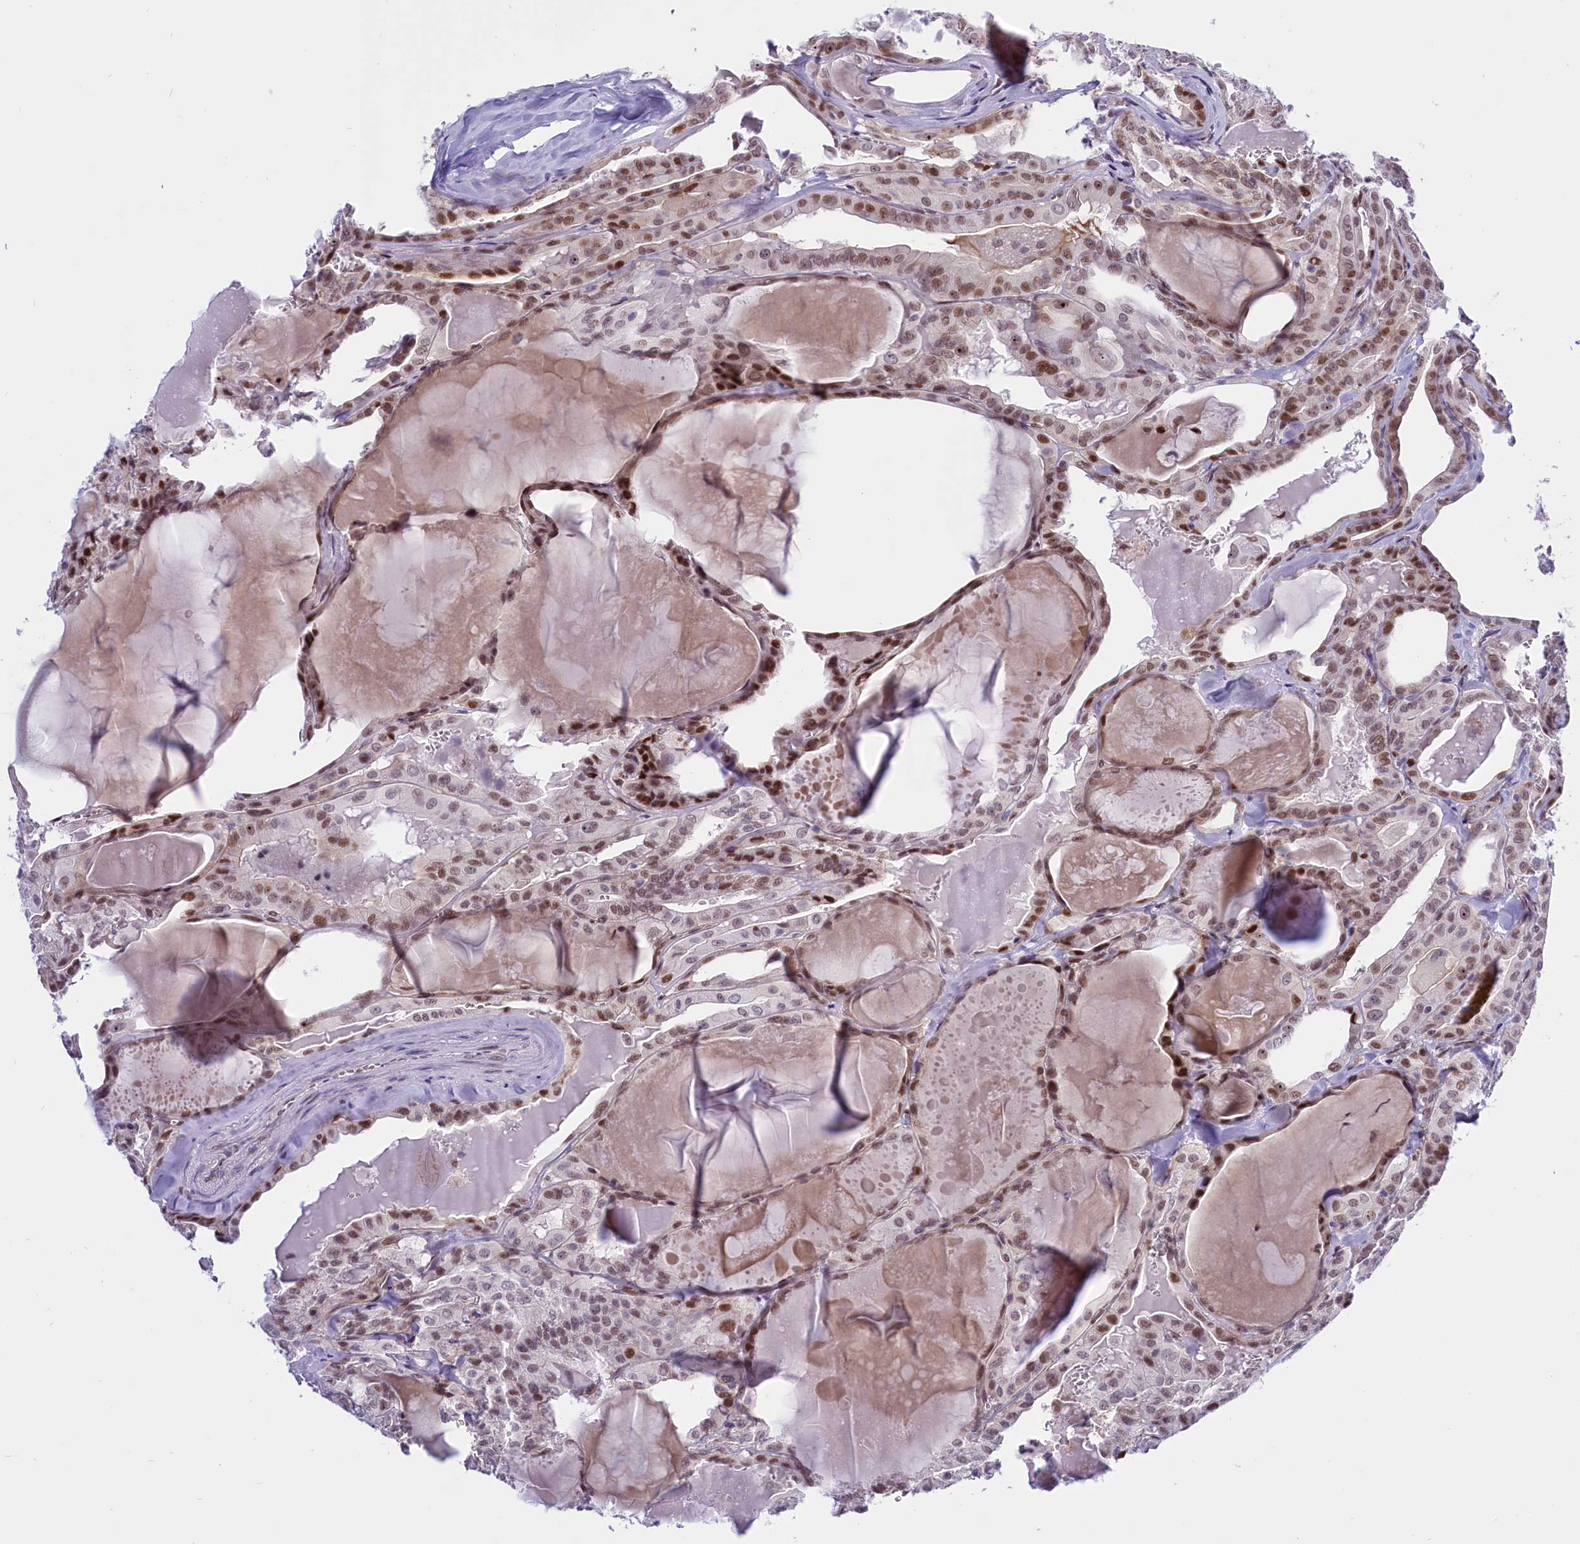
{"staining": {"intensity": "moderate", "quantity": ">75%", "location": "nuclear"}, "tissue": "thyroid cancer", "cell_type": "Tumor cells", "image_type": "cancer", "snomed": [{"axis": "morphology", "description": "Papillary adenocarcinoma, NOS"}, {"axis": "topography", "description": "Thyroid gland"}], "caption": "Thyroid cancer stained for a protein shows moderate nuclear positivity in tumor cells. (DAB (3,3'-diaminobenzidine) IHC, brown staining for protein, blue staining for nuclei).", "gene": "RPS6KB1", "patient": {"sex": "male", "age": 52}}